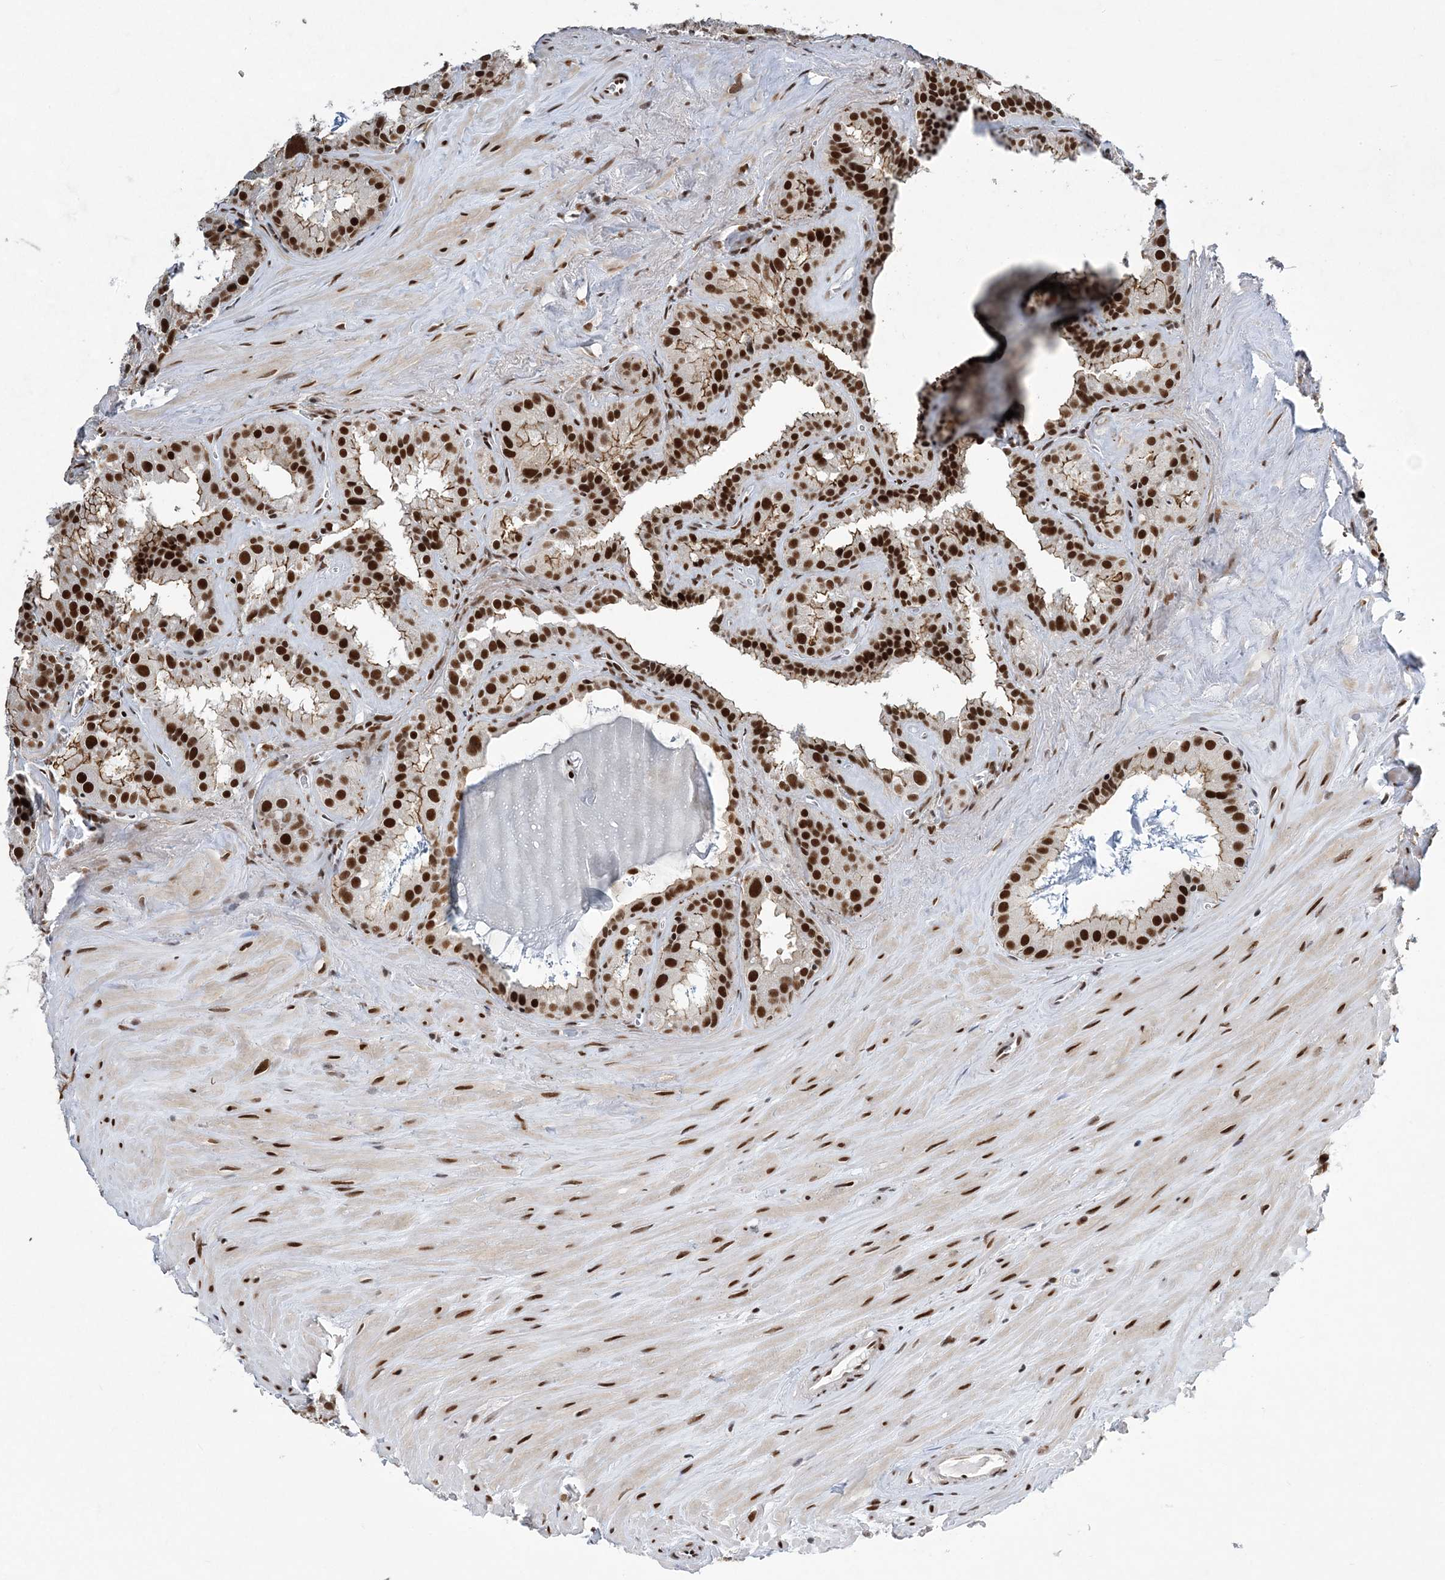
{"staining": {"intensity": "strong", "quantity": ">75%", "location": "nuclear"}, "tissue": "seminal vesicle", "cell_type": "Glandular cells", "image_type": "normal", "snomed": [{"axis": "morphology", "description": "Normal tissue, NOS"}, {"axis": "topography", "description": "Prostate"}, {"axis": "topography", "description": "Seminal veicle"}], "caption": "The micrograph exhibits staining of normal seminal vesicle, revealing strong nuclear protein staining (brown color) within glandular cells. The protein is stained brown, and the nuclei are stained in blue (DAB IHC with brightfield microscopy, high magnification).", "gene": "ZBTB7A", "patient": {"sex": "male", "age": 59}}